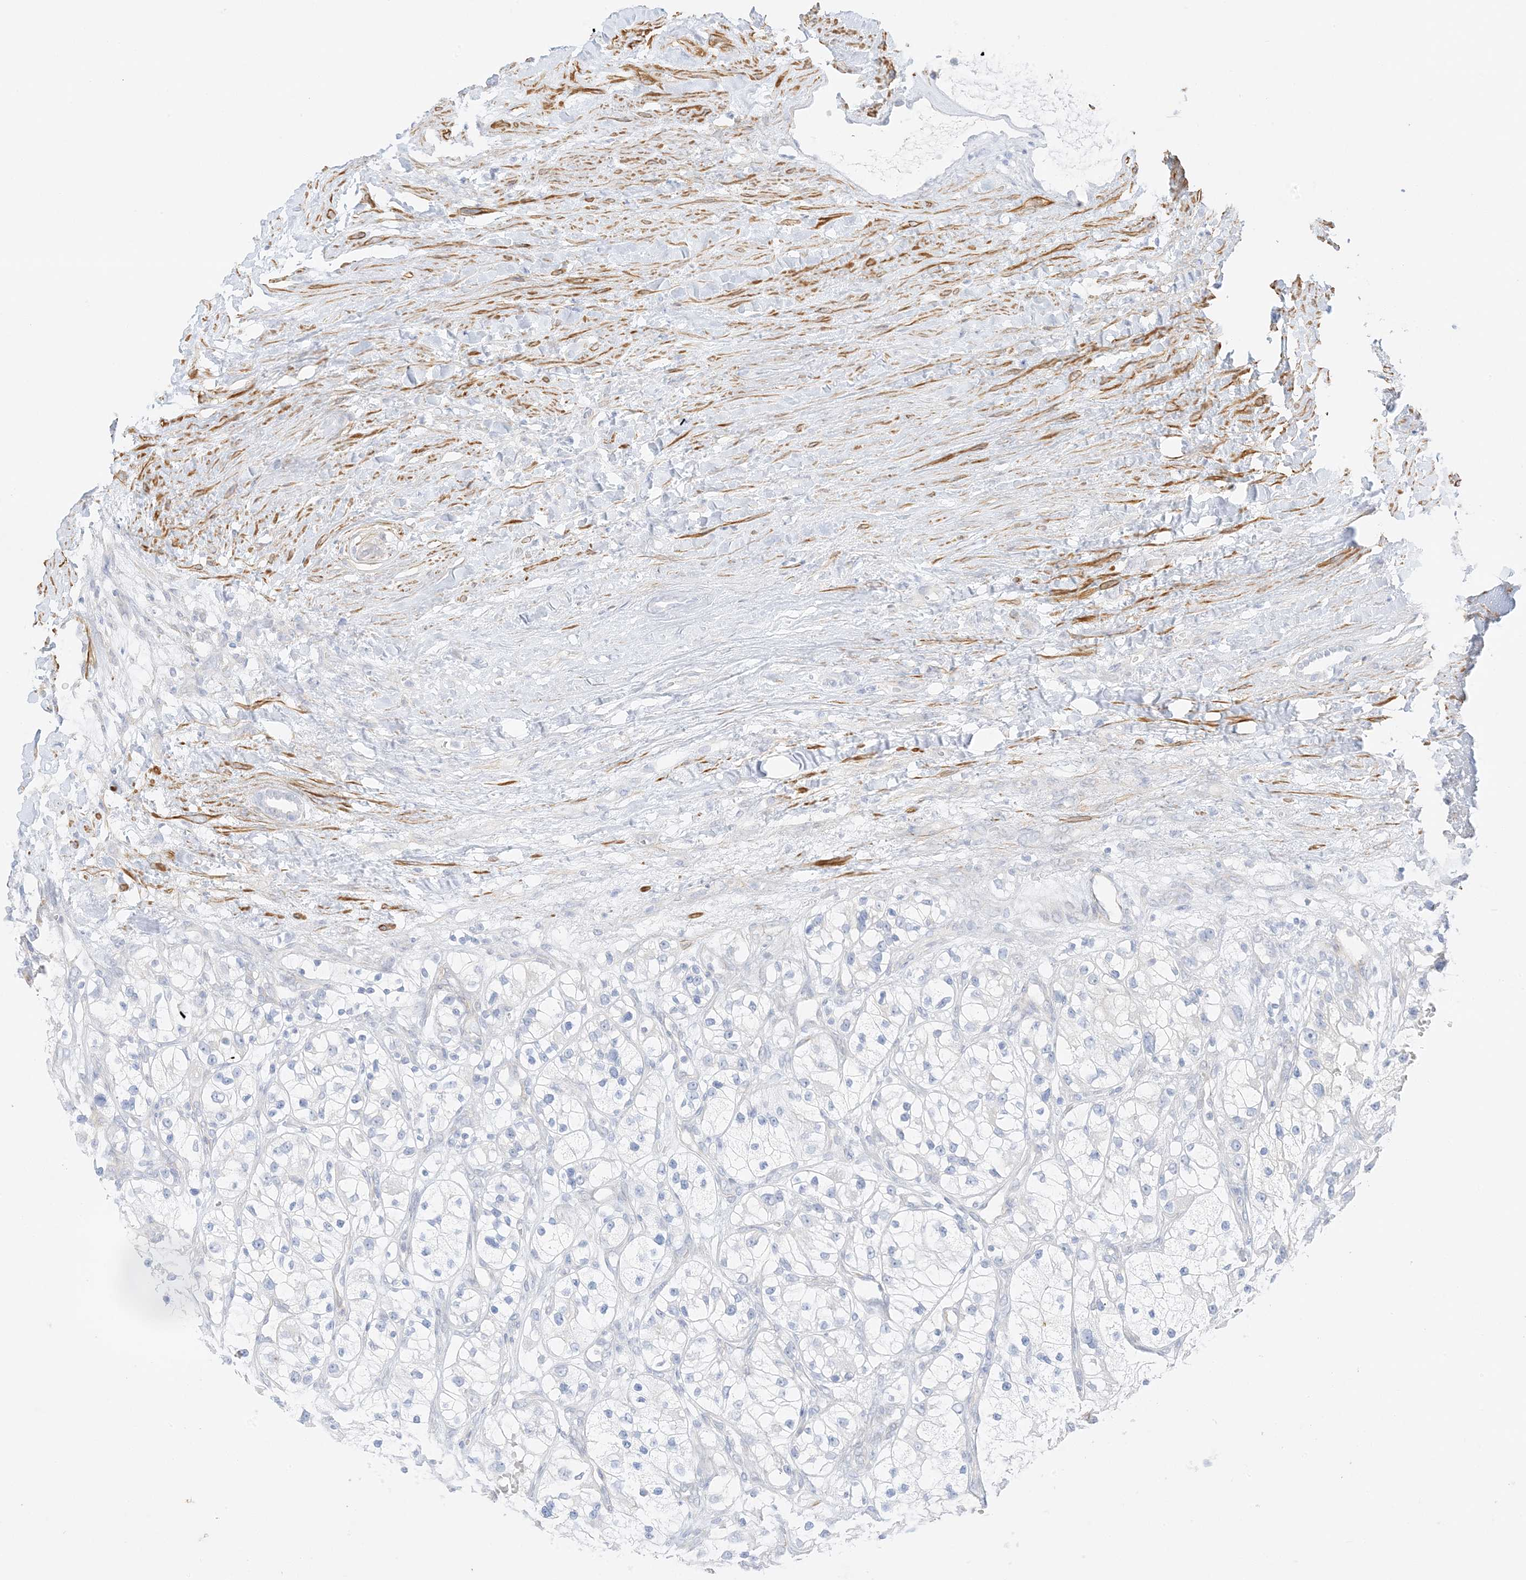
{"staining": {"intensity": "negative", "quantity": "none", "location": "none"}, "tissue": "renal cancer", "cell_type": "Tumor cells", "image_type": "cancer", "snomed": [{"axis": "morphology", "description": "Adenocarcinoma, NOS"}, {"axis": "topography", "description": "Kidney"}], "caption": "Immunohistochemistry (IHC) histopathology image of human renal cancer (adenocarcinoma) stained for a protein (brown), which exhibits no staining in tumor cells.", "gene": "SLC22A13", "patient": {"sex": "female", "age": 57}}